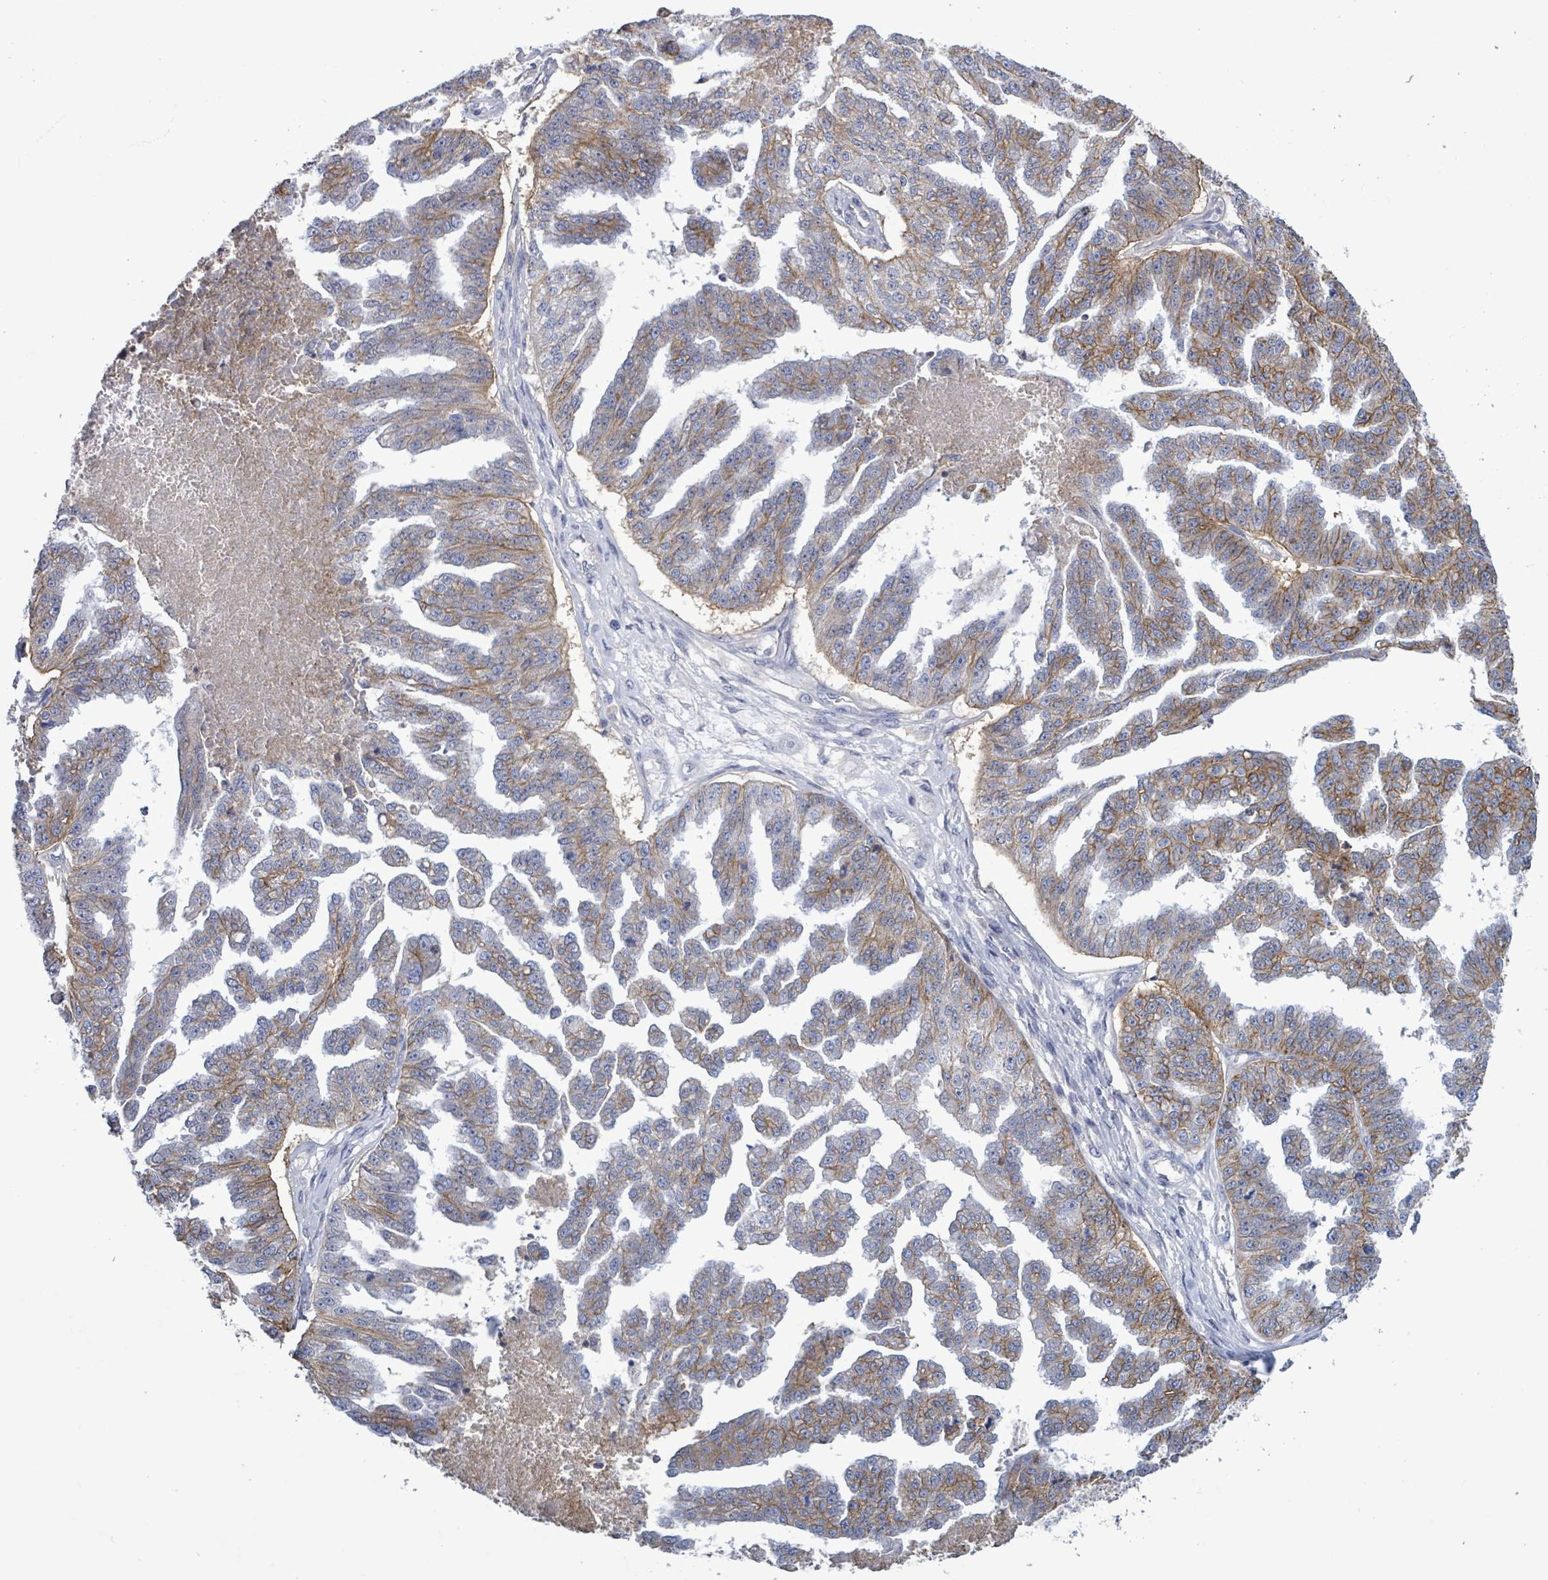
{"staining": {"intensity": "moderate", "quantity": "25%-75%", "location": "cytoplasmic/membranous"}, "tissue": "ovarian cancer", "cell_type": "Tumor cells", "image_type": "cancer", "snomed": [{"axis": "morphology", "description": "Cystadenocarcinoma, serous, NOS"}, {"axis": "topography", "description": "Ovary"}], "caption": "IHC staining of serous cystadenocarcinoma (ovarian), which reveals medium levels of moderate cytoplasmic/membranous staining in about 25%-75% of tumor cells indicating moderate cytoplasmic/membranous protein positivity. The staining was performed using DAB (3,3'-diaminobenzidine) (brown) for protein detection and nuclei were counterstained in hematoxylin (blue).", "gene": "BSG", "patient": {"sex": "female", "age": 58}}